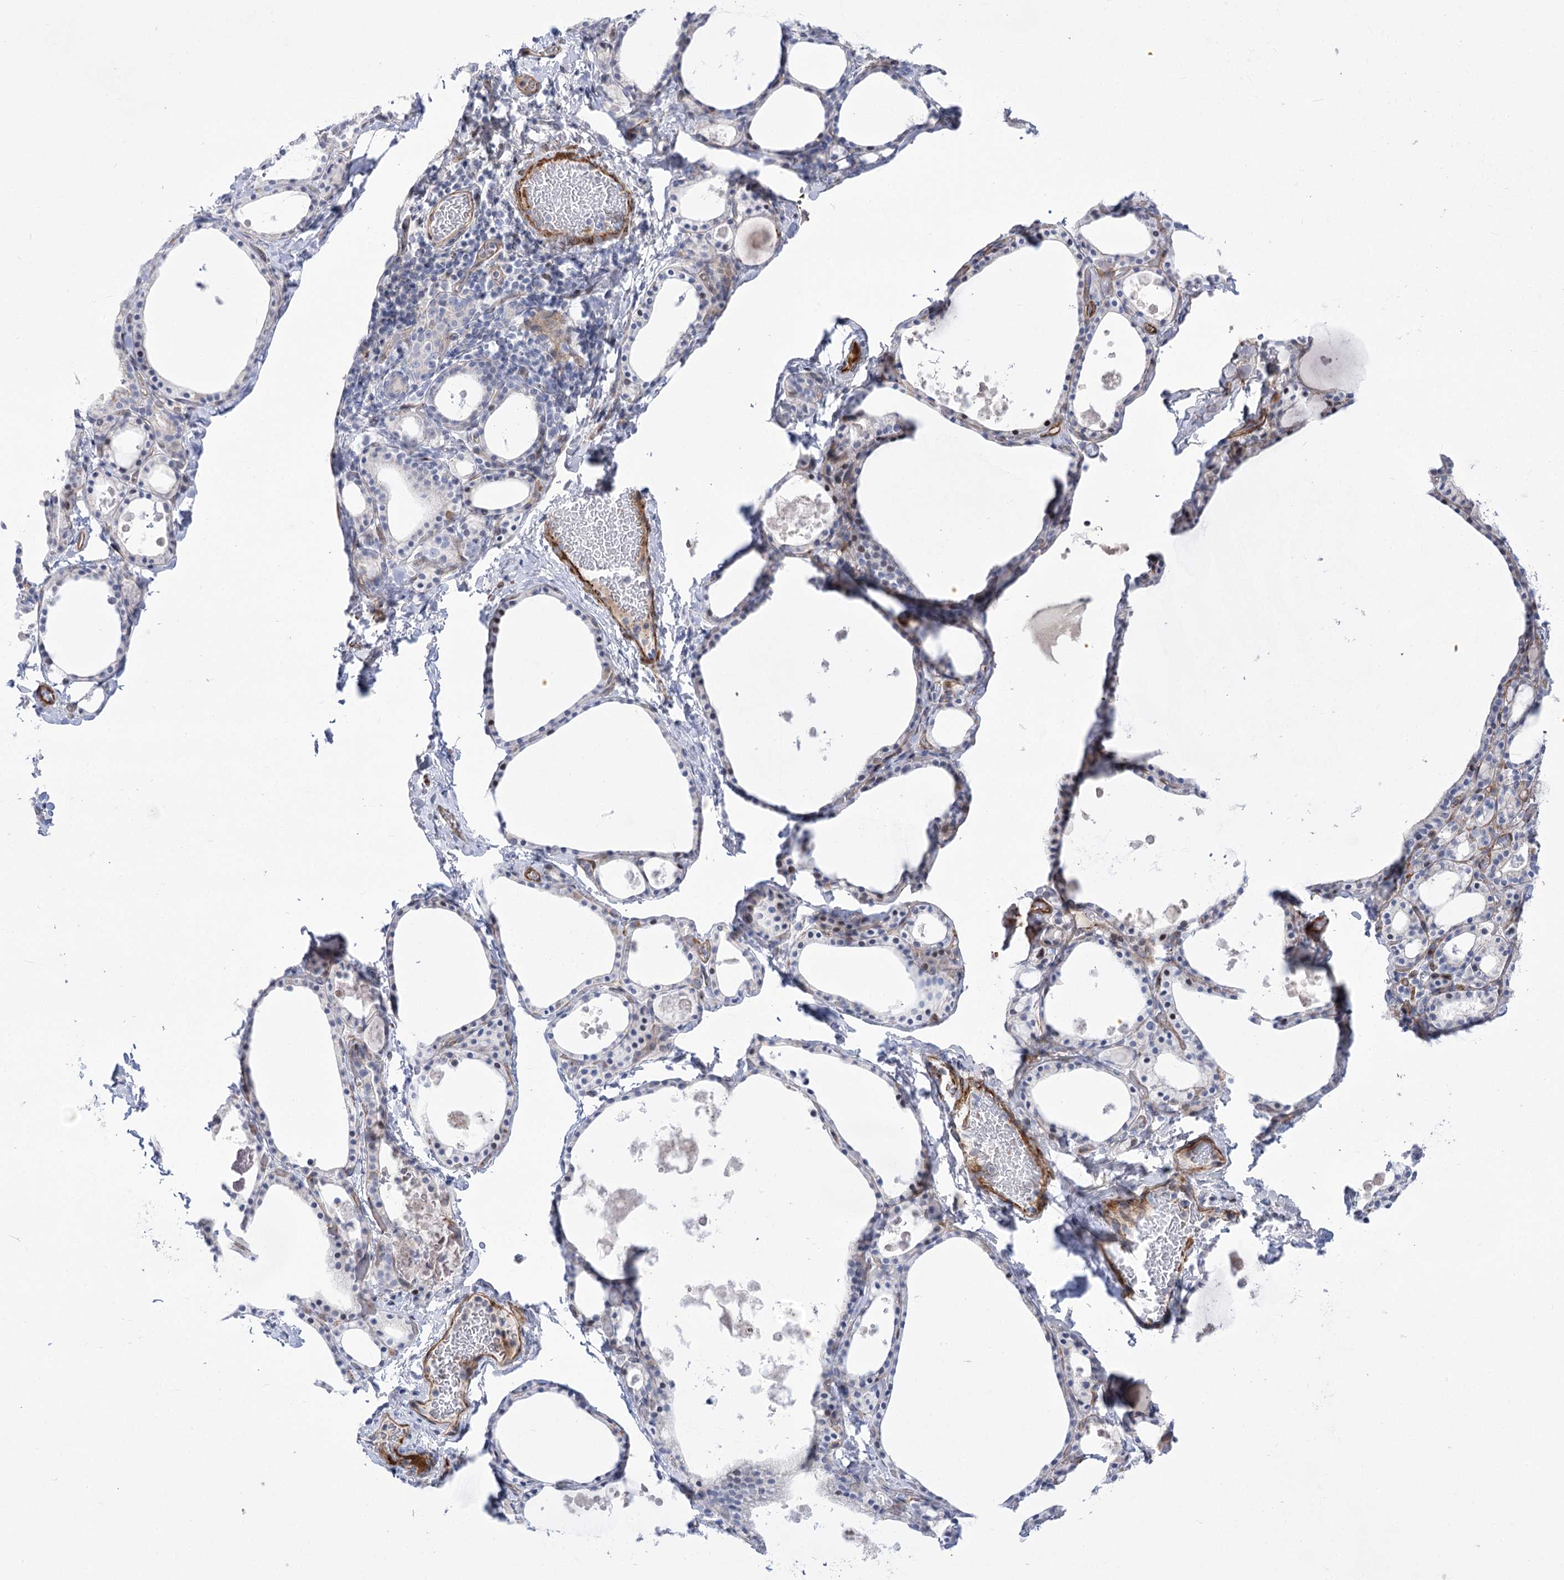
{"staining": {"intensity": "negative", "quantity": "none", "location": "none"}, "tissue": "thyroid gland", "cell_type": "Glandular cells", "image_type": "normal", "snomed": [{"axis": "morphology", "description": "Normal tissue, NOS"}, {"axis": "topography", "description": "Thyroid gland"}], "caption": "This is a micrograph of immunohistochemistry (IHC) staining of normal thyroid gland, which shows no positivity in glandular cells.", "gene": "ANKRD23", "patient": {"sex": "male", "age": 56}}